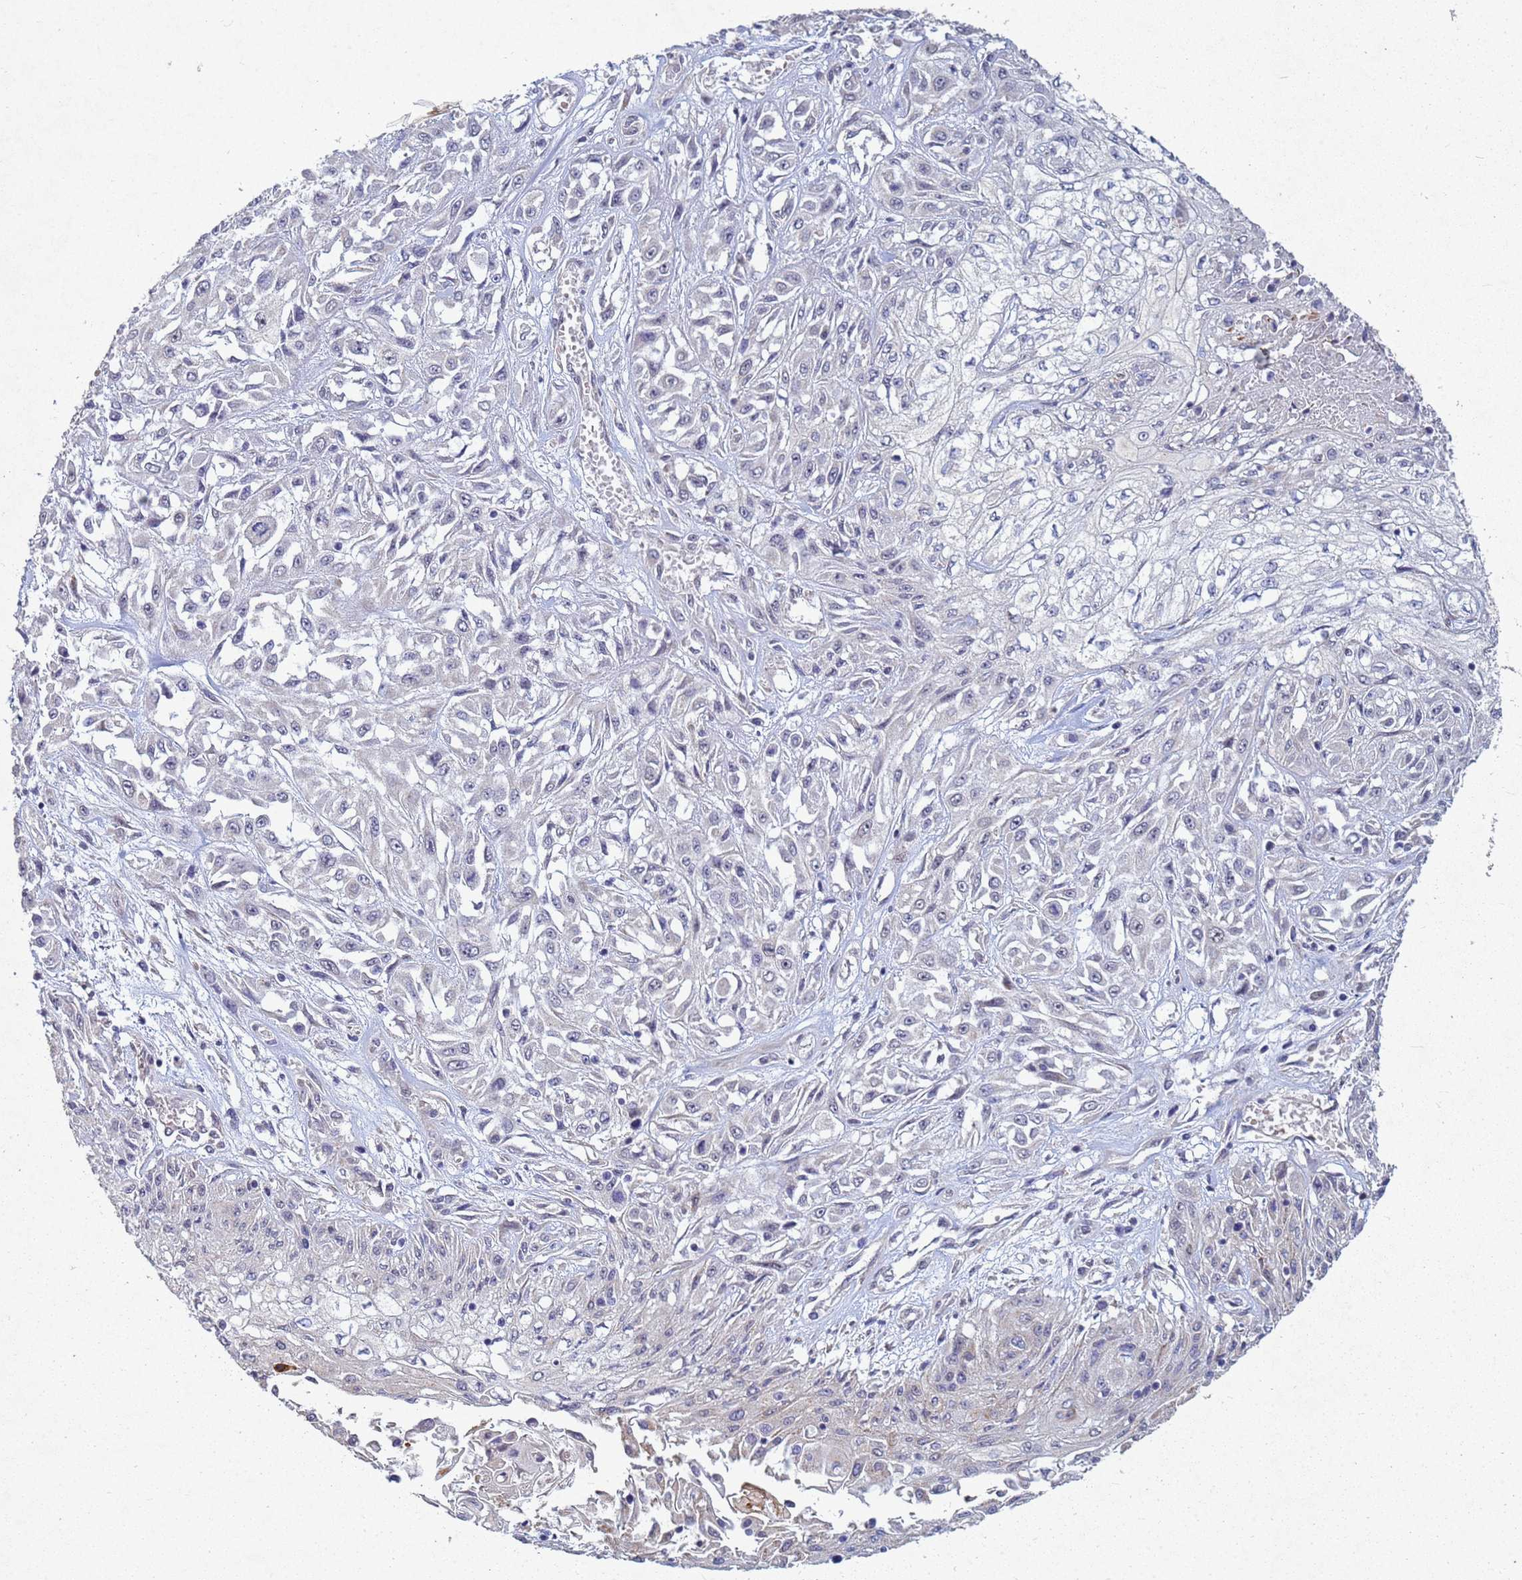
{"staining": {"intensity": "negative", "quantity": "none", "location": "none"}, "tissue": "skin cancer", "cell_type": "Tumor cells", "image_type": "cancer", "snomed": [{"axis": "morphology", "description": "Squamous cell carcinoma, NOS"}, {"axis": "morphology", "description": "Squamous cell carcinoma, metastatic, NOS"}, {"axis": "topography", "description": "Skin"}, {"axis": "topography", "description": "Lymph node"}], "caption": "This micrograph is of skin cancer (metastatic squamous cell carcinoma) stained with immunohistochemistry (IHC) to label a protein in brown with the nuclei are counter-stained blue. There is no staining in tumor cells.", "gene": "TNPO2", "patient": {"sex": "male", "age": 75}}